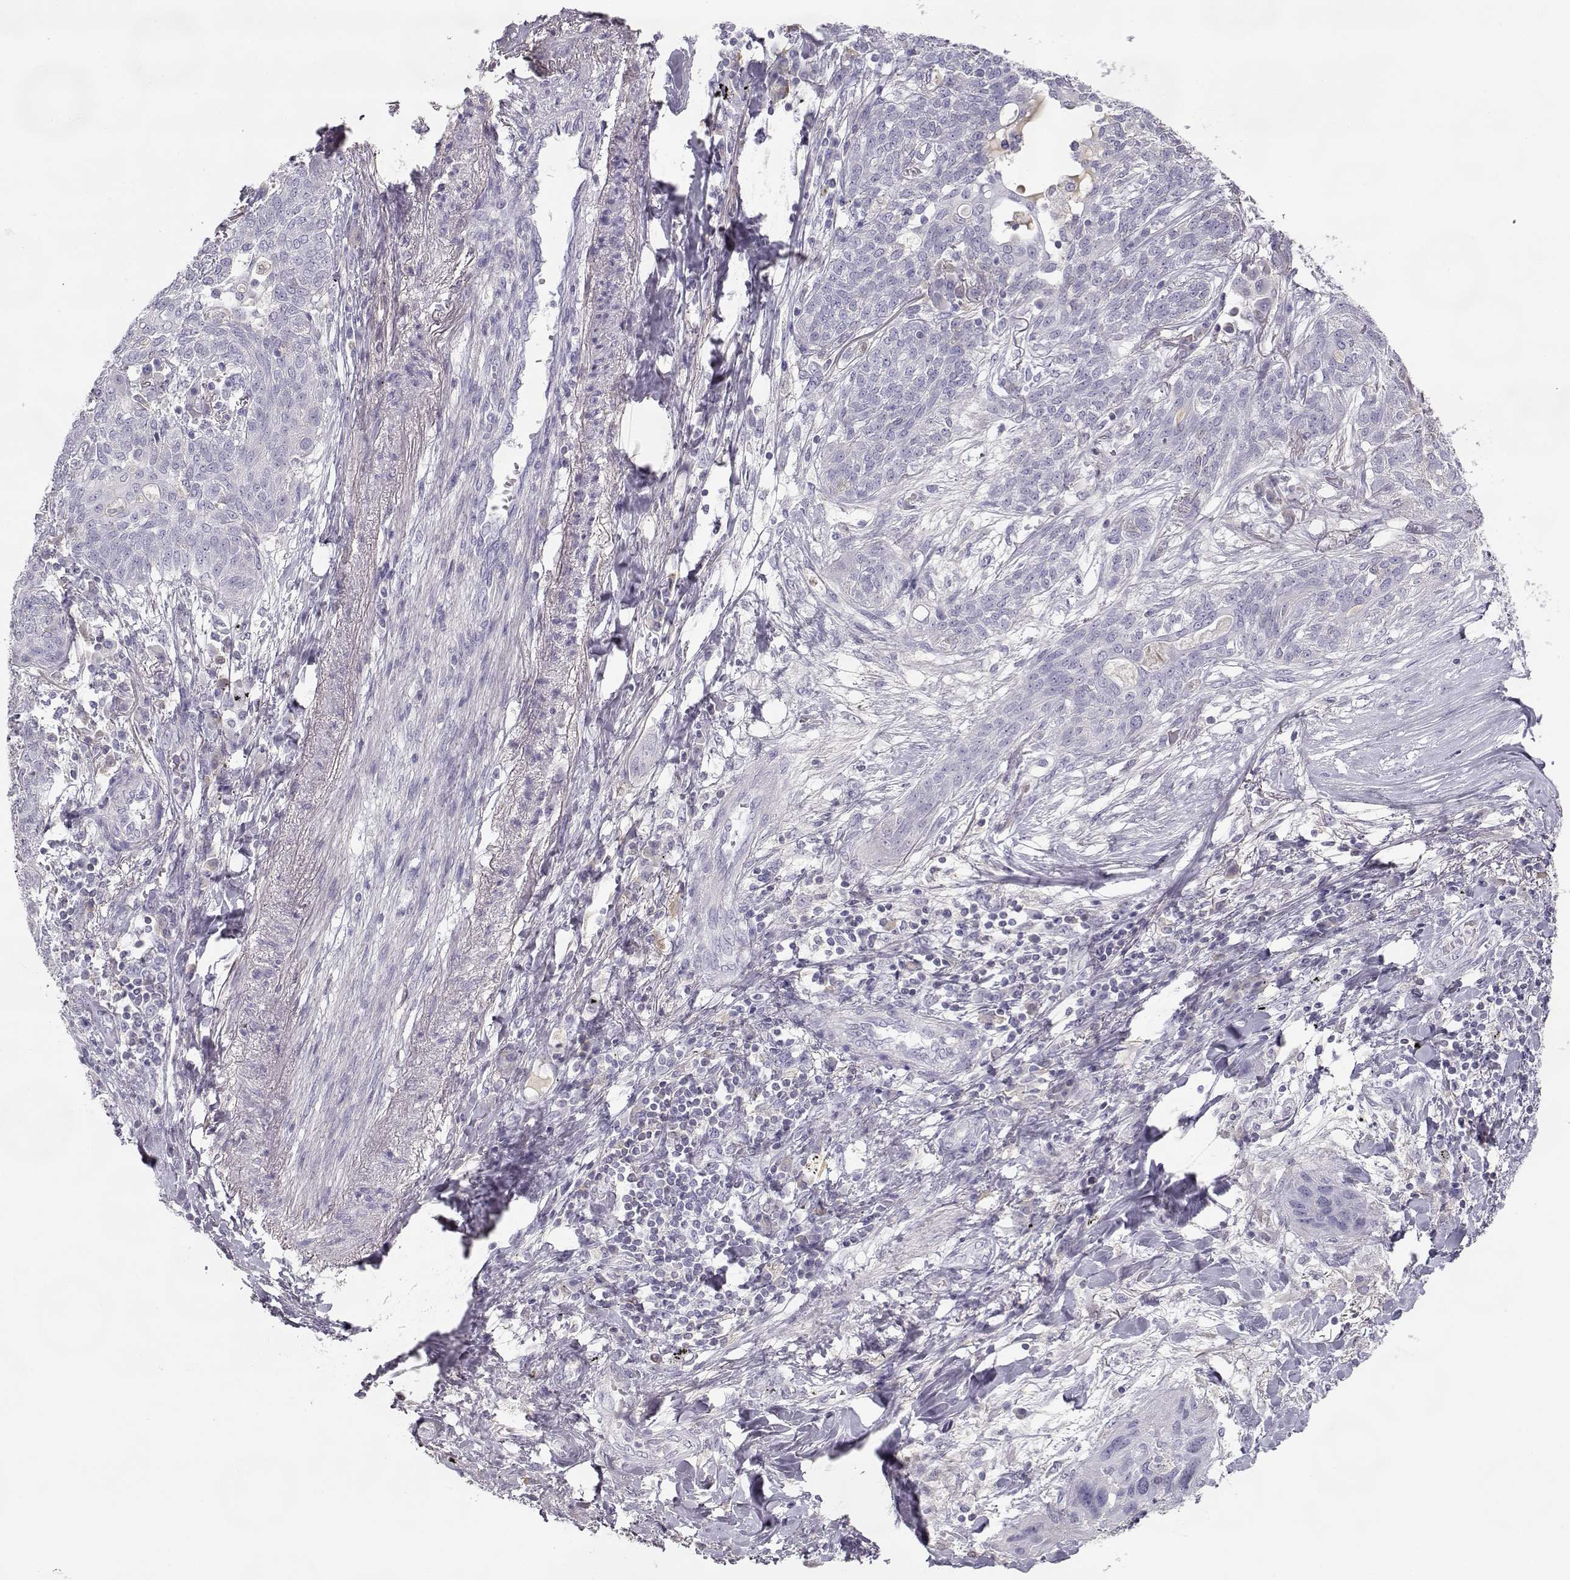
{"staining": {"intensity": "negative", "quantity": "none", "location": "none"}, "tissue": "lung cancer", "cell_type": "Tumor cells", "image_type": "cancer", "snomed": [{"axis": "morphology", "description": "Squamous cell carcinoma, NOS"}, {"axis": "topography", "description": "Lung"}], "caption": "Immunohistochemical staining of lung squamous cell carcinoma displays no significant staining in tumor cells. (DAB IHC, high magnification).", "gene": "SLCO6A1", "patient": {"sex": "female", "age": 70}}